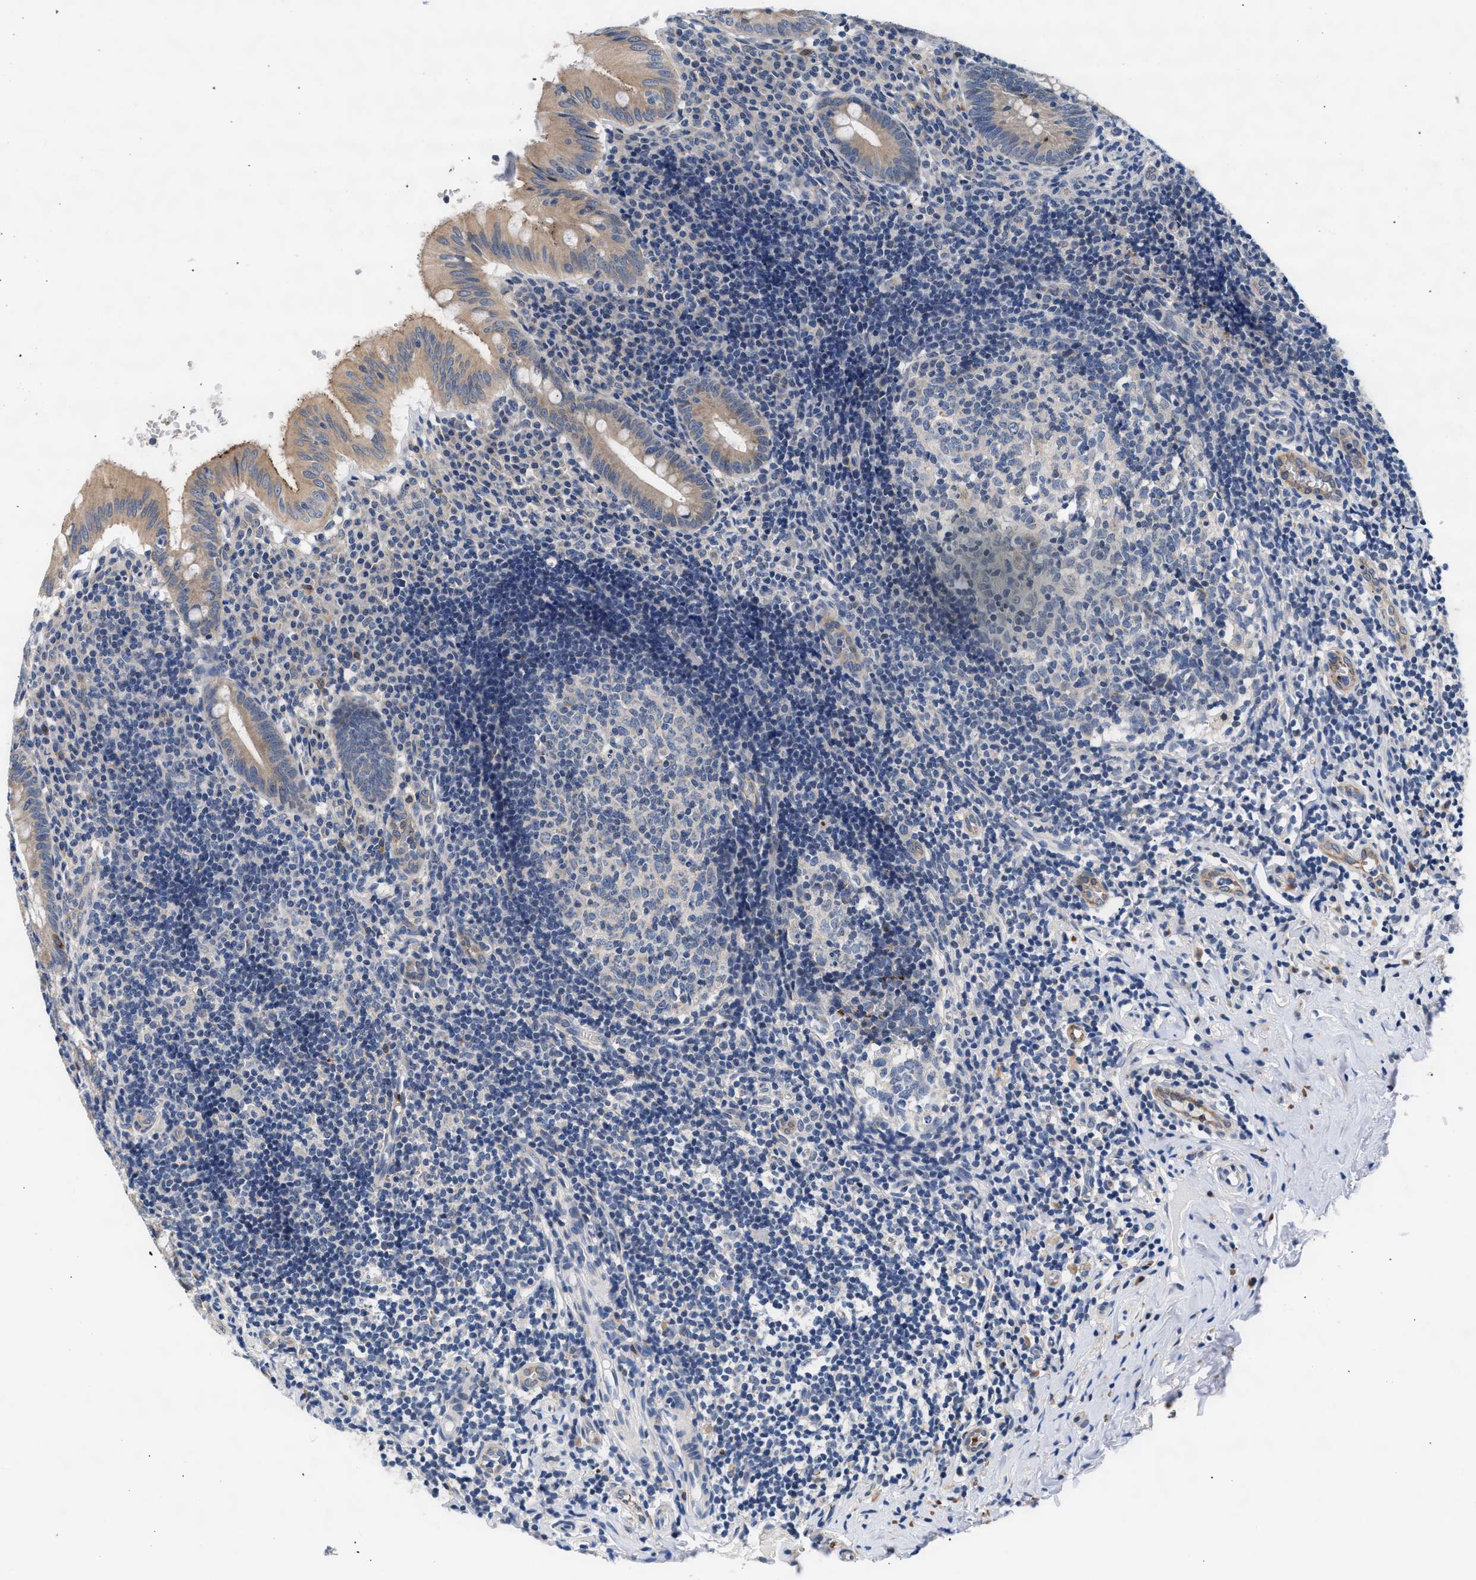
{"staining": {"intensity": "moderate", "quantity": ">75%", "location": "cytoplasmic/membranous"}, "tissue": "appendix", "cell_type": "Glandular cells", "image_type": "normal", "snomed": [{"axis": "morphology", "description": "Normal tissue, NOS"}, {"axis": "topography", "description": "Appendix"}], "caption": "Moderate cytoplasmic/membranous positivity is present in about >75% of glandular cells in benign appendix.", "gene": "RINT1", "patient": {"sex": "male", "age": 8}}